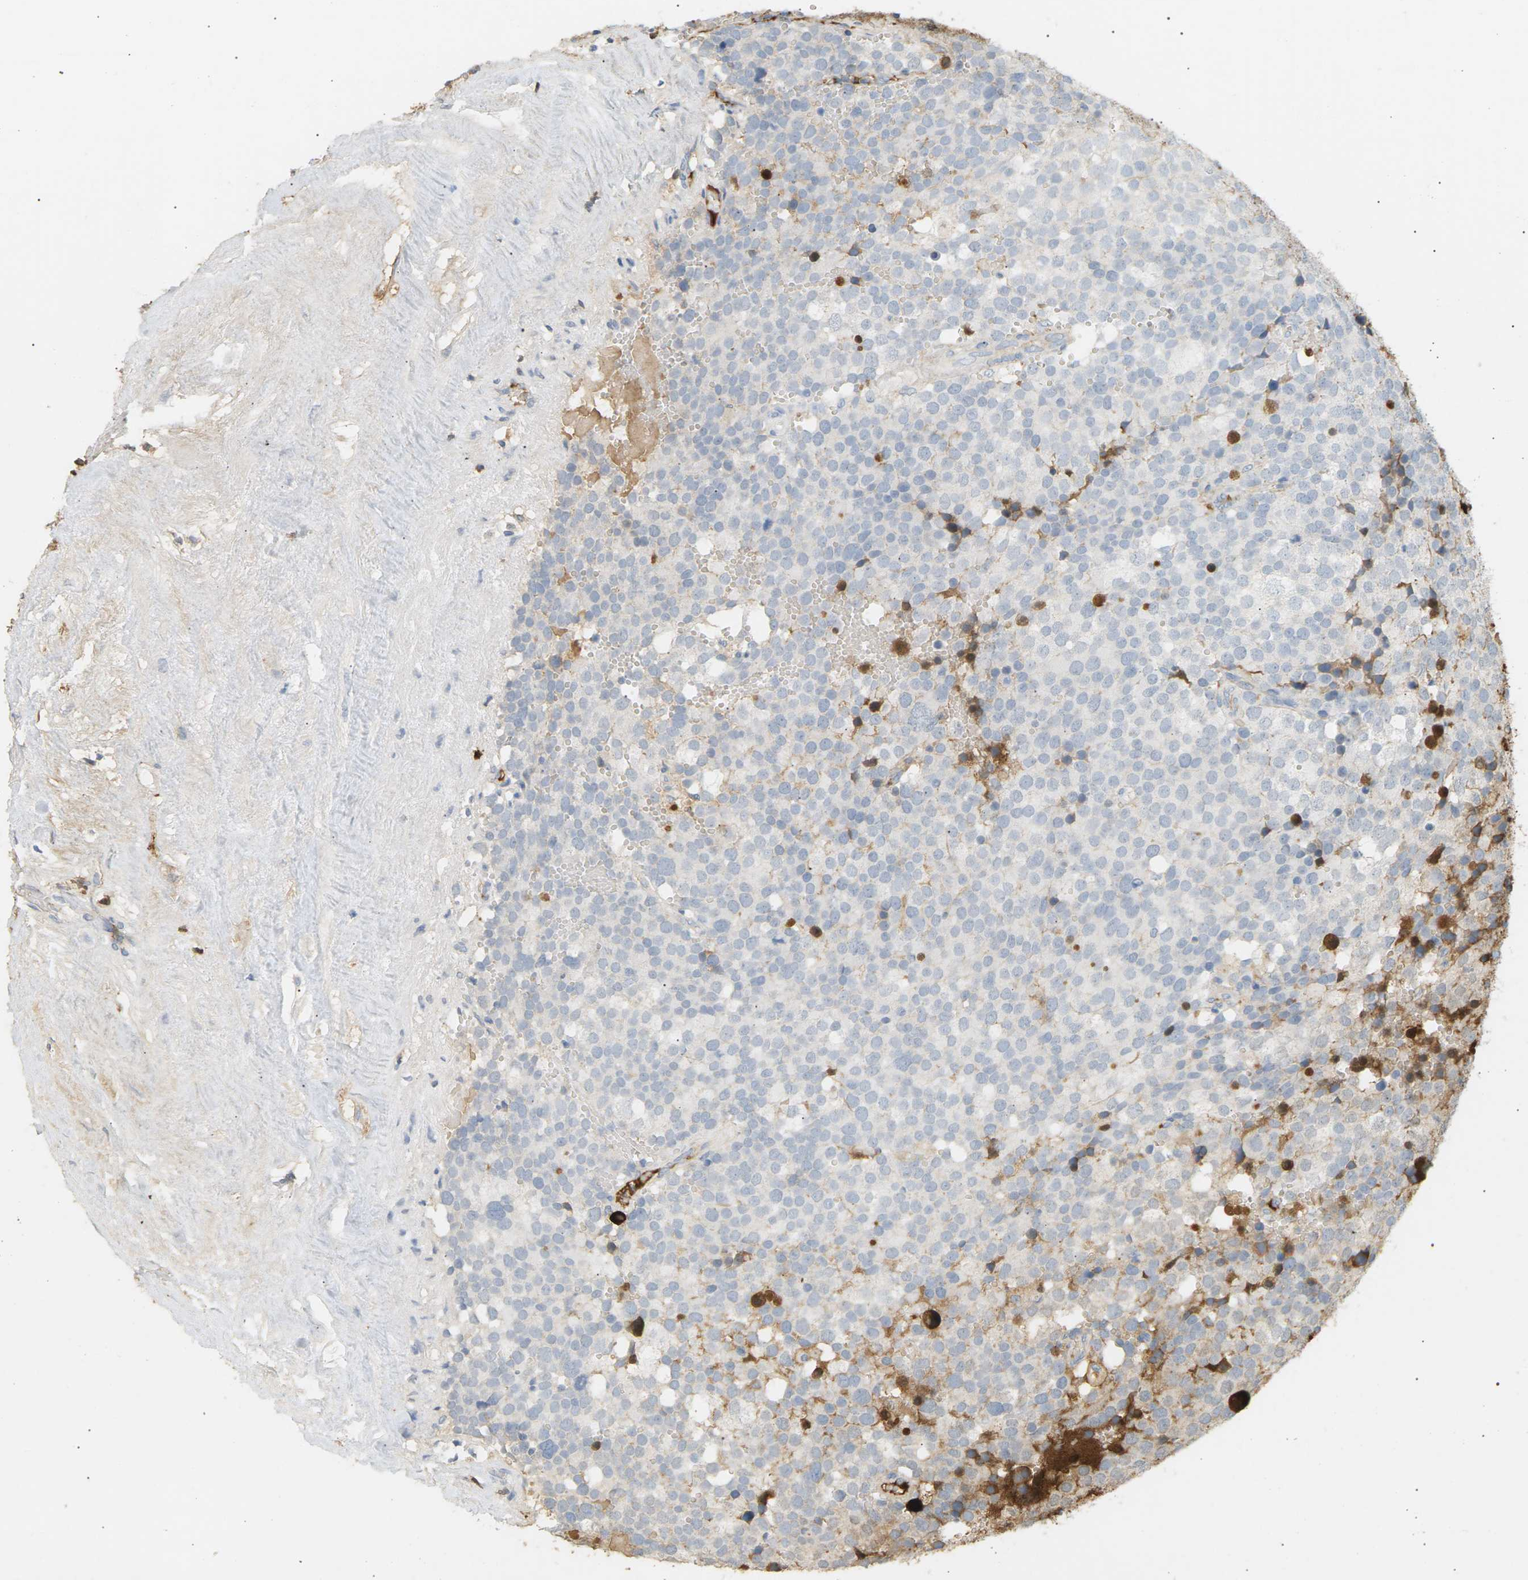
{"staining": {"intensity": "negative", "quantity": "none", "location": "none"}, "tissue": "testis cancer", "cell_type": "Tumor cells", "image_type": "cancer", "snomed": [{"axis": "morphology", "description": "Seminoma, NOS"}, {"axis": "topography", "description": "Testis"}], "caption": "Human testis seminoma stained for a protein using IHC demonstrates no positivity in tumor cells.", "gene": "IGLC3", "patient": {"sex": "male", "age": 71}}